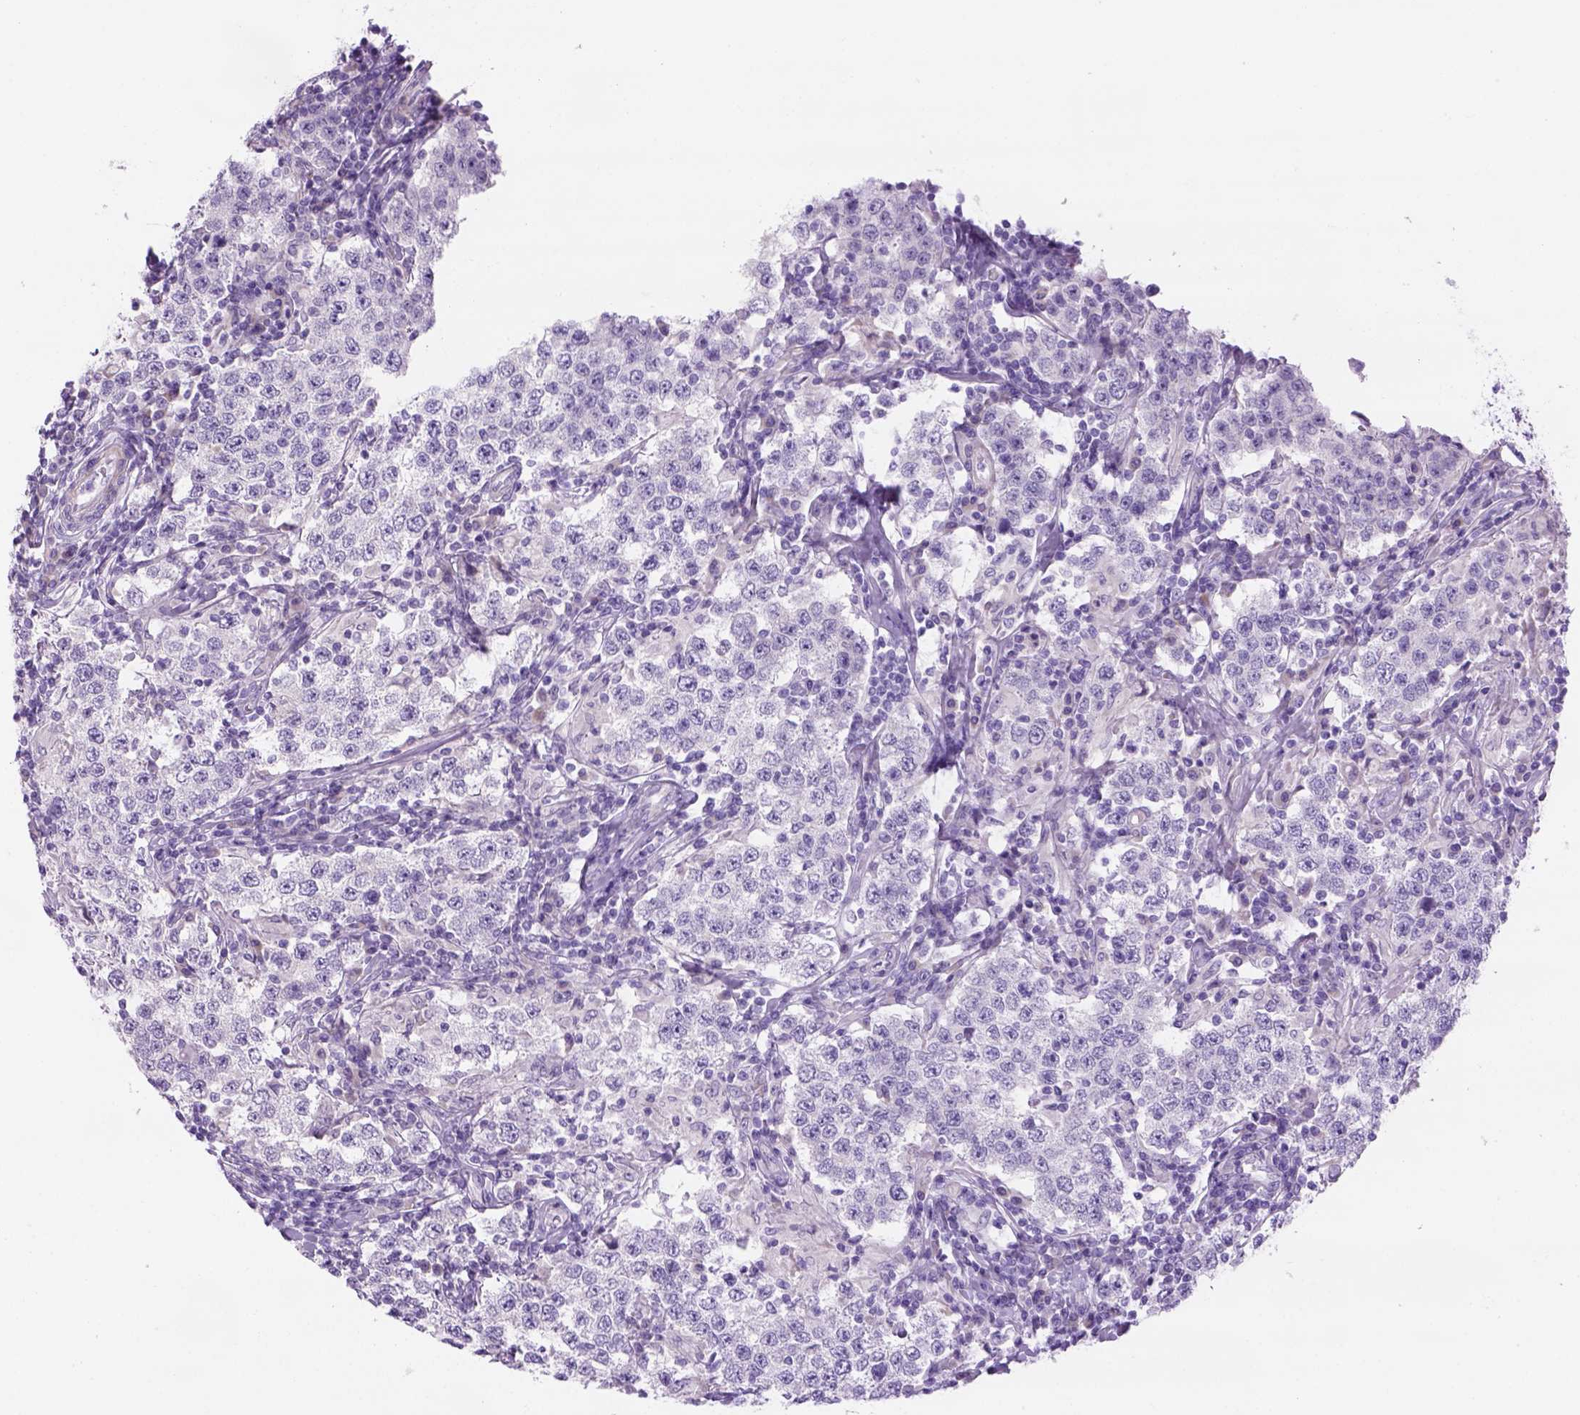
{"staining": {"intensity": "negative", "quantity": "none", "location": "none"}, "tissue": "testis cancer", "cell_type": "Tumor cells", "image_type": "cancer", "snomed": [{"axis": "morphology", "description": "Seminoma, NOS"}, {"axis": "morphology", "description": "Carcinoma, Embryonal, NOS"}, {"axis": "topography", "description": "Testis"}], "caption": "Micrograph shows no significant protein staining in tumor cells of embryonal carcinoma (testis).", "gene": "DNAH11", "patient": {"sex": "male", "age": 41}}